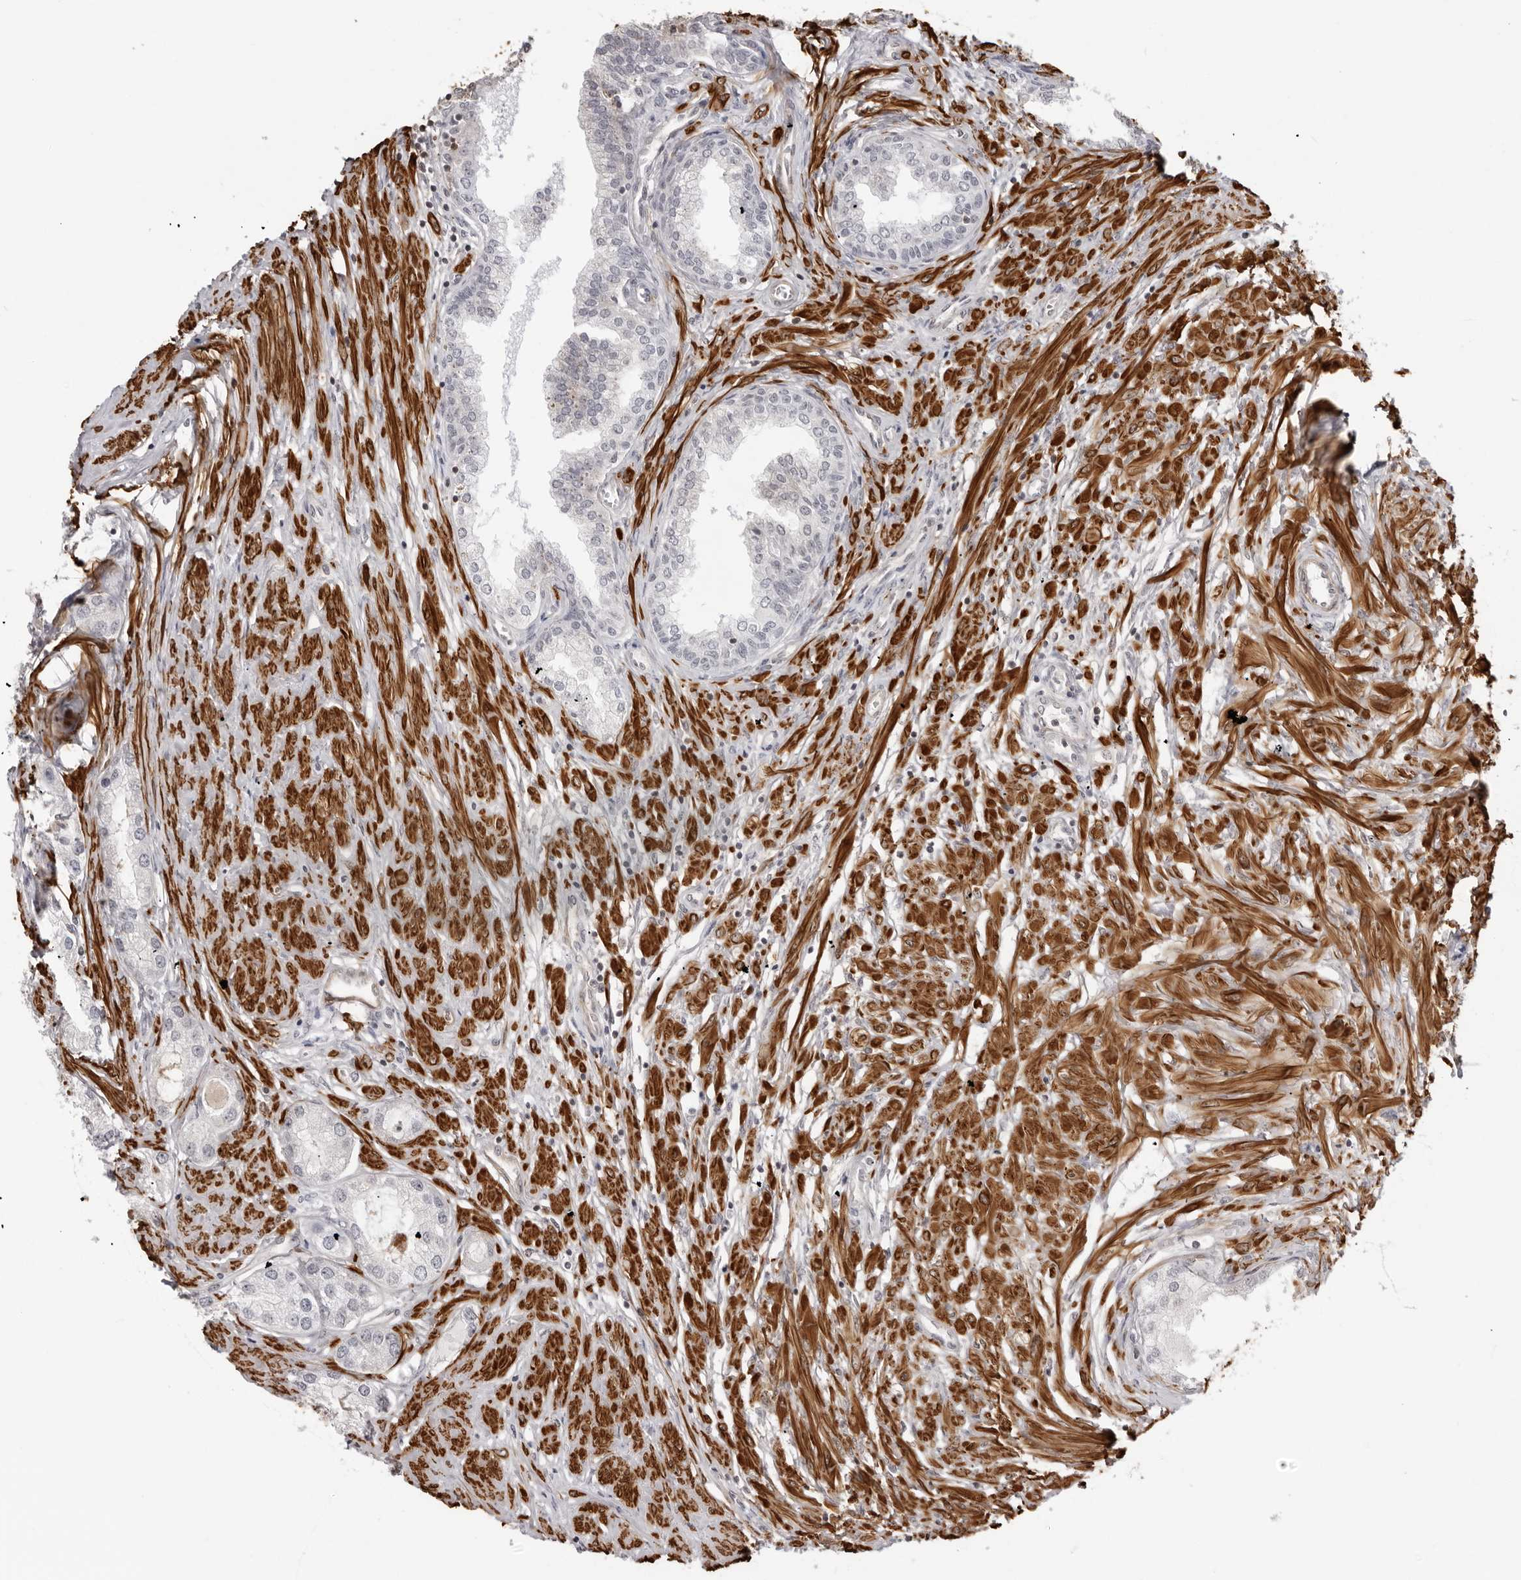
{"staining": {"intensity": "negative", "quantity": "none", "location": "none"}, "tissue": "prostate cancer", "cell_type": "Tumor cells", "image_type": "cancer", "snomed": [{"axis": "morphology", "description": "Adenocarcinoma, Low grade"}, {"axis": "topography", "description": "Prostate"}], "caption": "Immunohistochemical staining of prostate adenocarcinoma (low-grade) demonstrates no significant expression in tumor cells. Nuclei are stained in blue.", "gene": "UNK", "patient": {"sex": "male", "age": 62}}